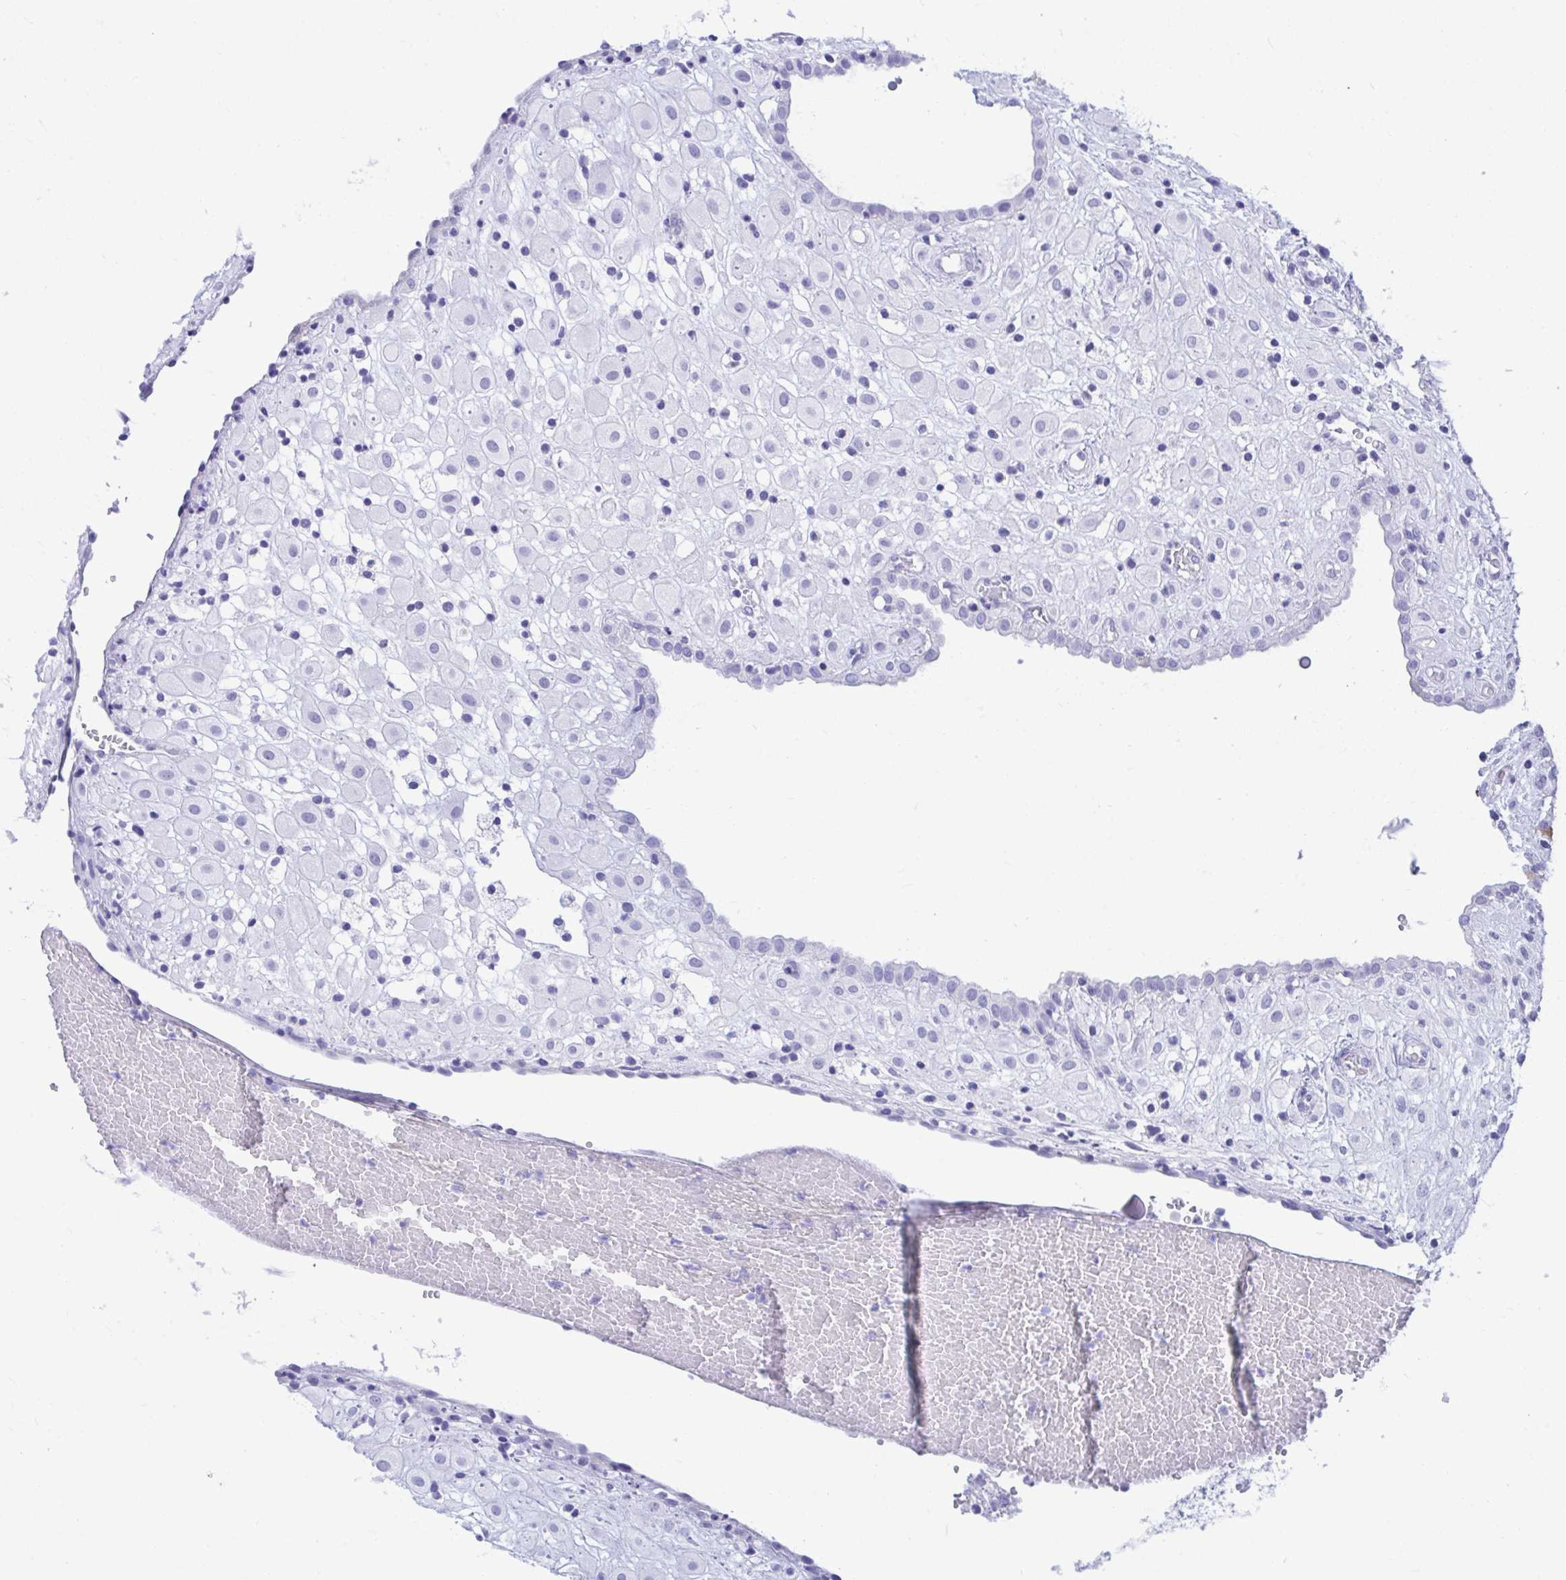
{"staining": {"intensity": "negative", "quantity": "none", "location": "none"}, "tissue": "placenta", "cell_type": "Decidual cells", "image_type": "normal", "snomed": [{"axis": "morphology", "description": "Normal tissue, NOS"}, {"axis": "topography", "description": "Placenta"}], "caption": "This is an immunohistochemistry (IHC) photomicrograph of benign placenta. There is no positivity in decidual cells.", "gene": "SHISA8", "patient": {"sex": "female", "age": 24}}